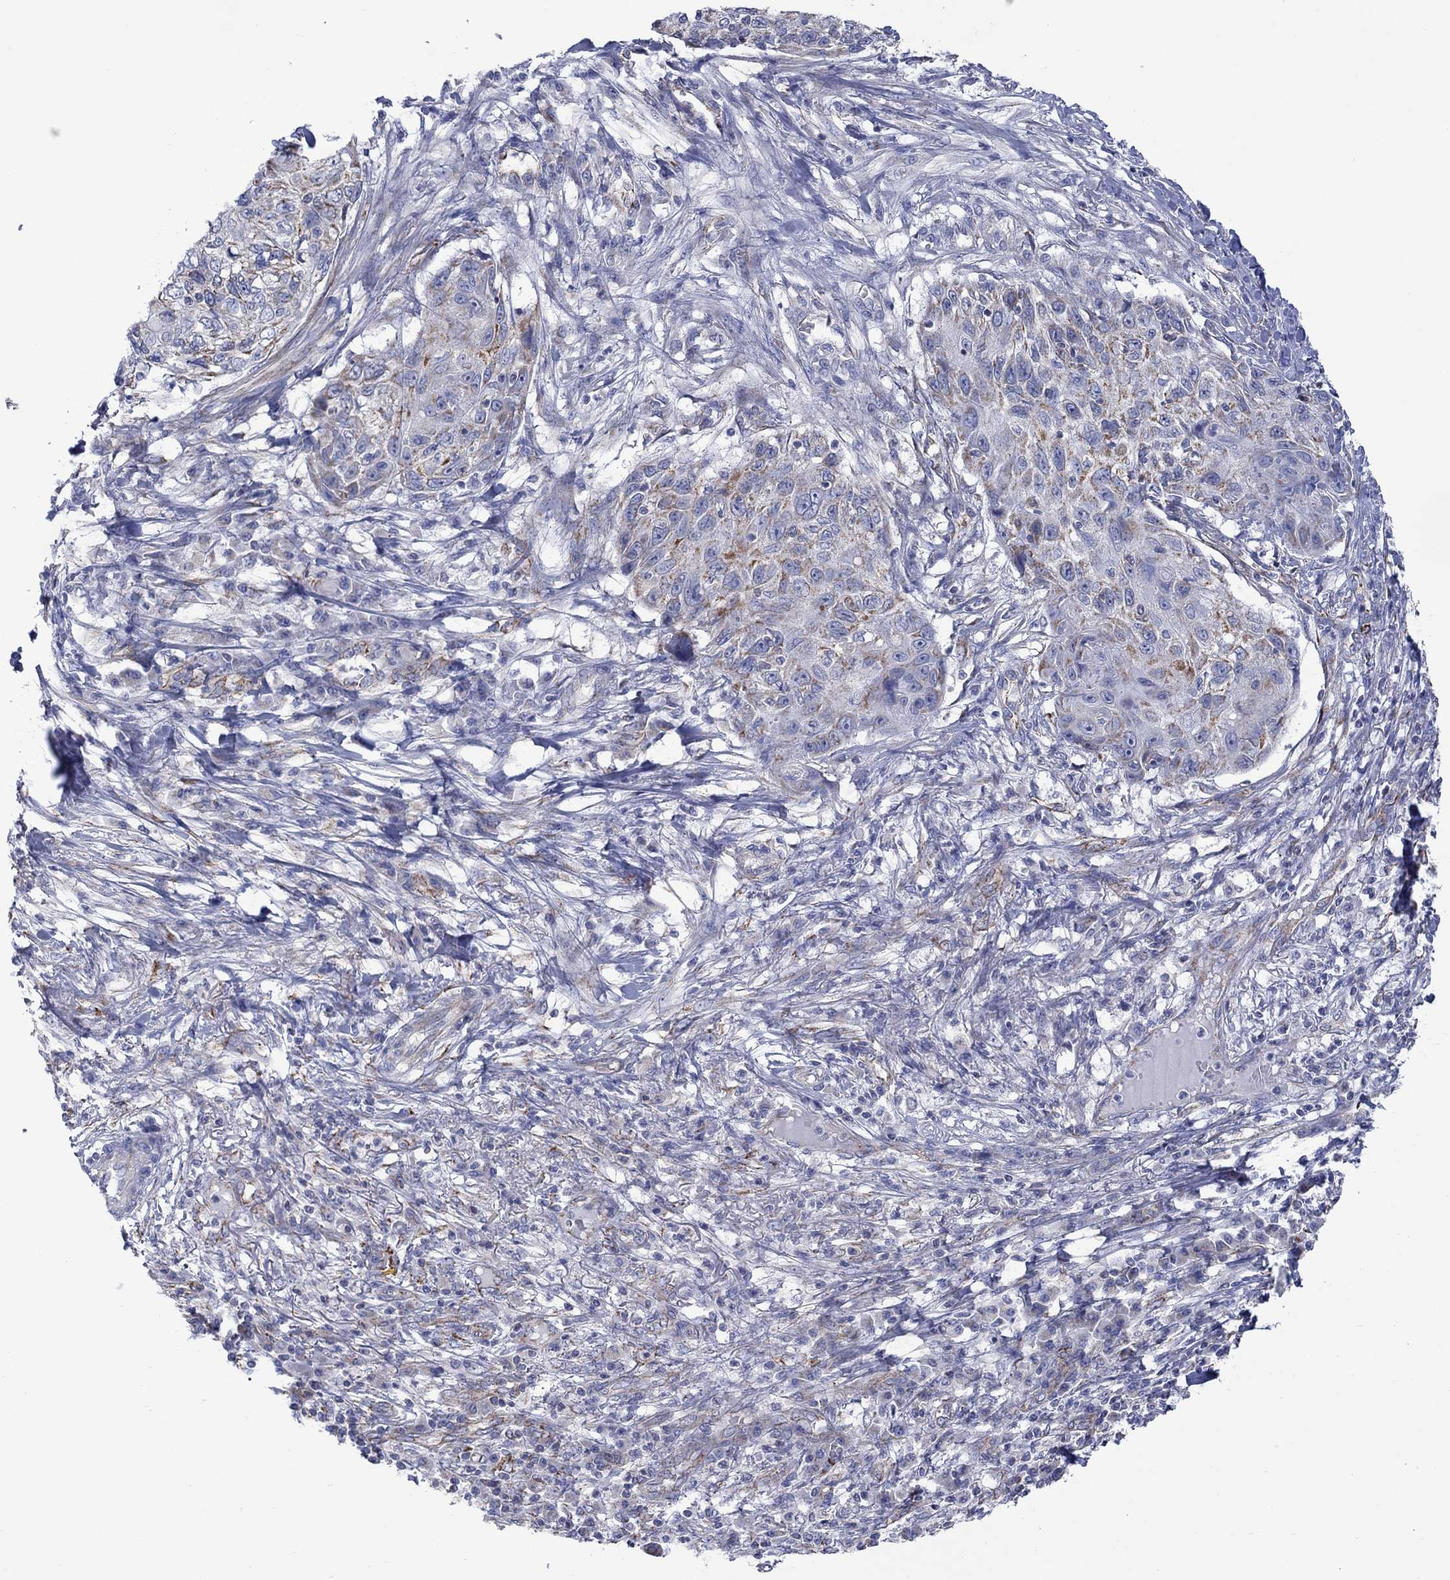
{"staining": {"intensity": "moderate", "quantity": "<25%", "location": "cytoplasmic/membranous"}, "tissue": "skin cancer", "cell_type": "Tumor cells", "image_type": "cancer", "snomed": [{"axis": "morphology", "description": "Squamous cell carcinoma, NOS"}, {"axis": "topography", "description": "Skin"}], "caption": "High-power microscopy captured an immunohistochemistry (IHC) micrograph of skin cancer, revealing moderate cytoplasmic/membranous staining in about <25% of tumor cells. The staining is performed using DAB (3,3'-diaminobenzidine) brown chromogen to label protein expression. The nuclei are counter-stained blue using hematoxylin.", "gene": "CISD1", "patient": {"sex": "male", "age": 92}}